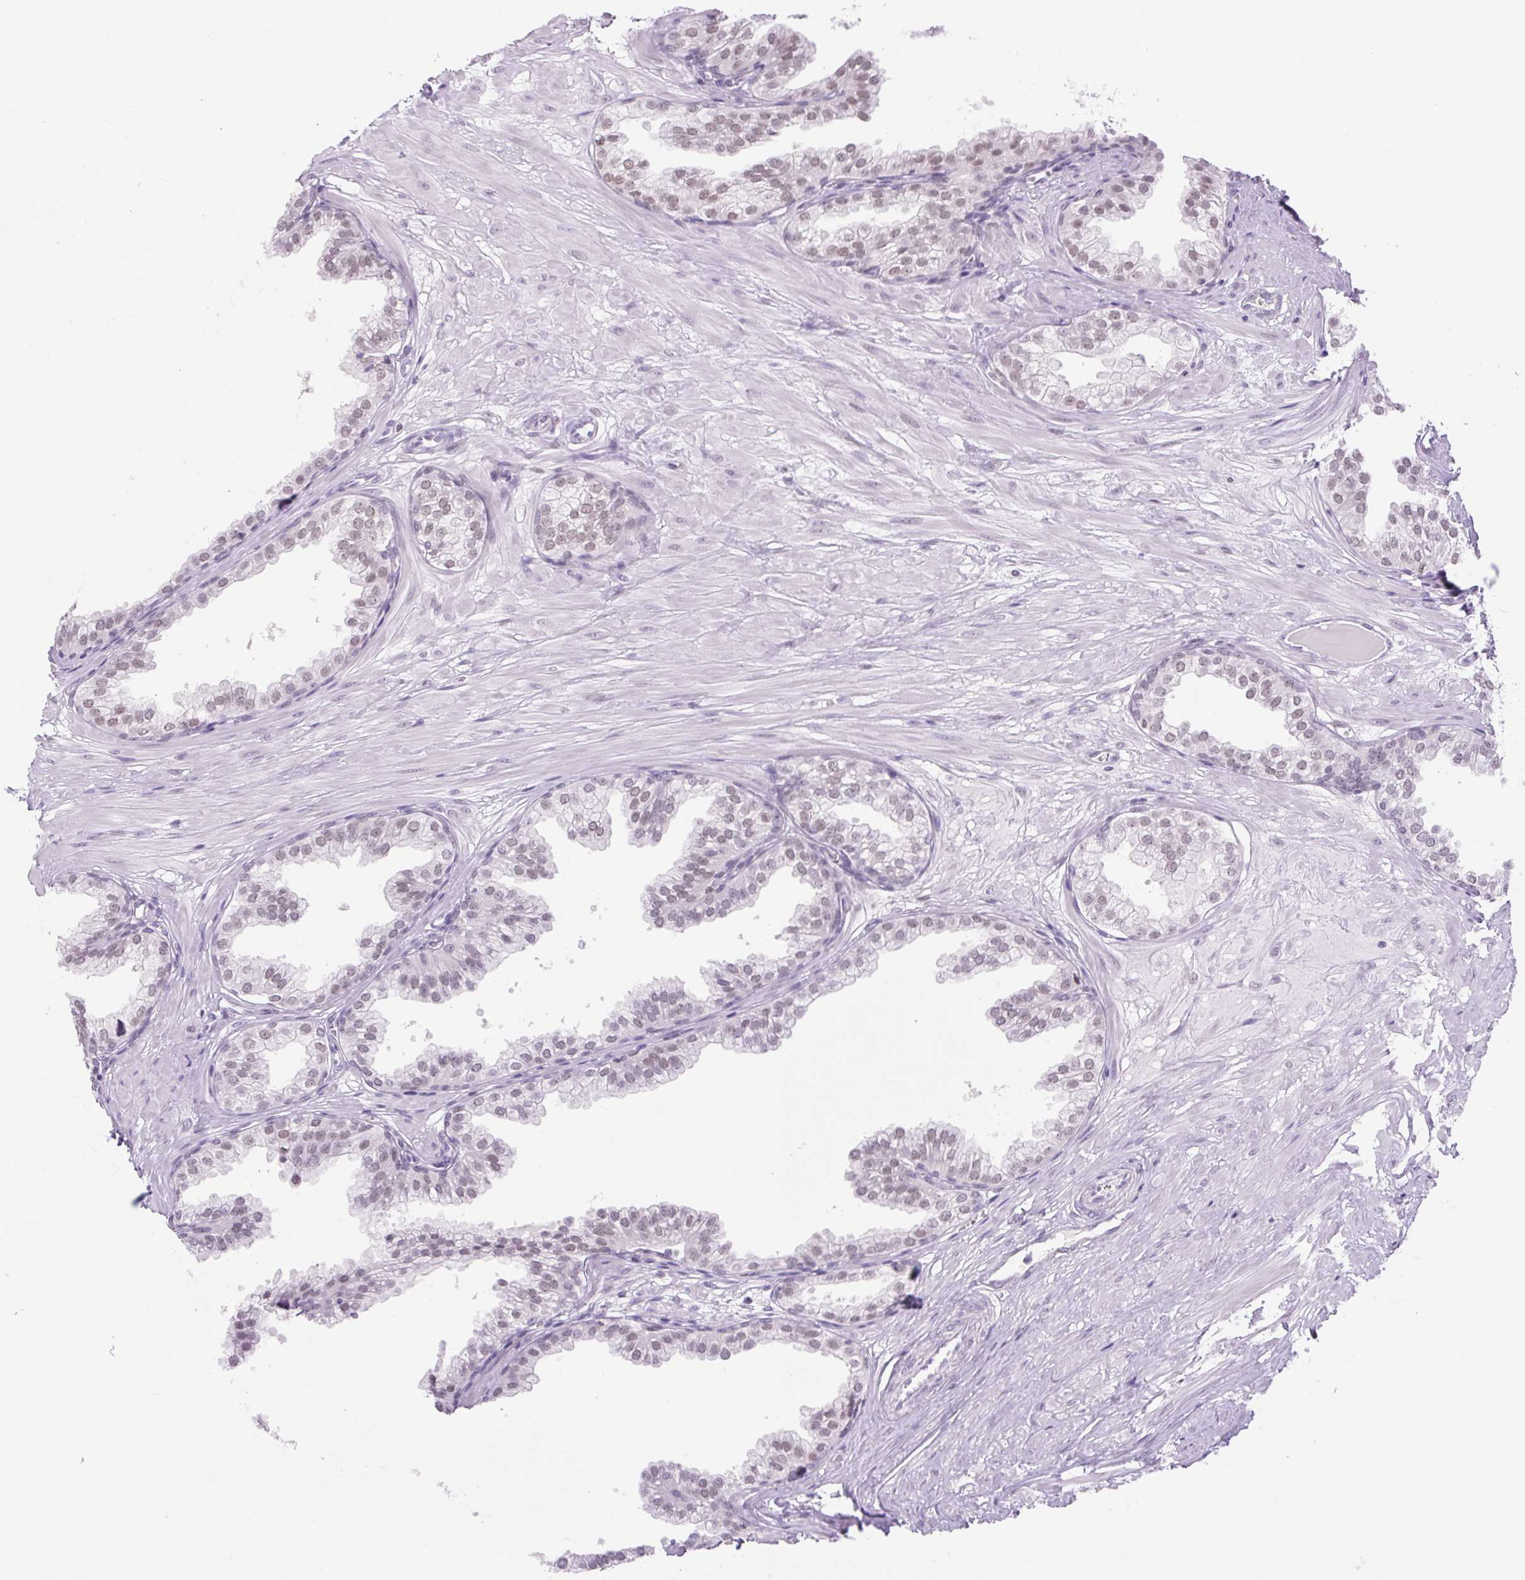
{"staining": {"intensity": "moderate", "quantity": "<25%", "location": "nuclear"}, "tissue": "prostate", "cell_type": "Glandular cells", "image_type": "normal", "snomed": [{"axis": "morphology", "description": "Normal tissue, NOS"}, {"axis": "topography", "description": "Prostate"}, {"axis": "topography", "description": "Peripheral nerve tissue"}], "caption": "Moderate nuclear staining for a protein is identified in approximately <25% of glandular cells of unremarkable prostate using immunohistochemistry.", "gene": "TLE3", "patient": {"sex": "male", "age": 55}}